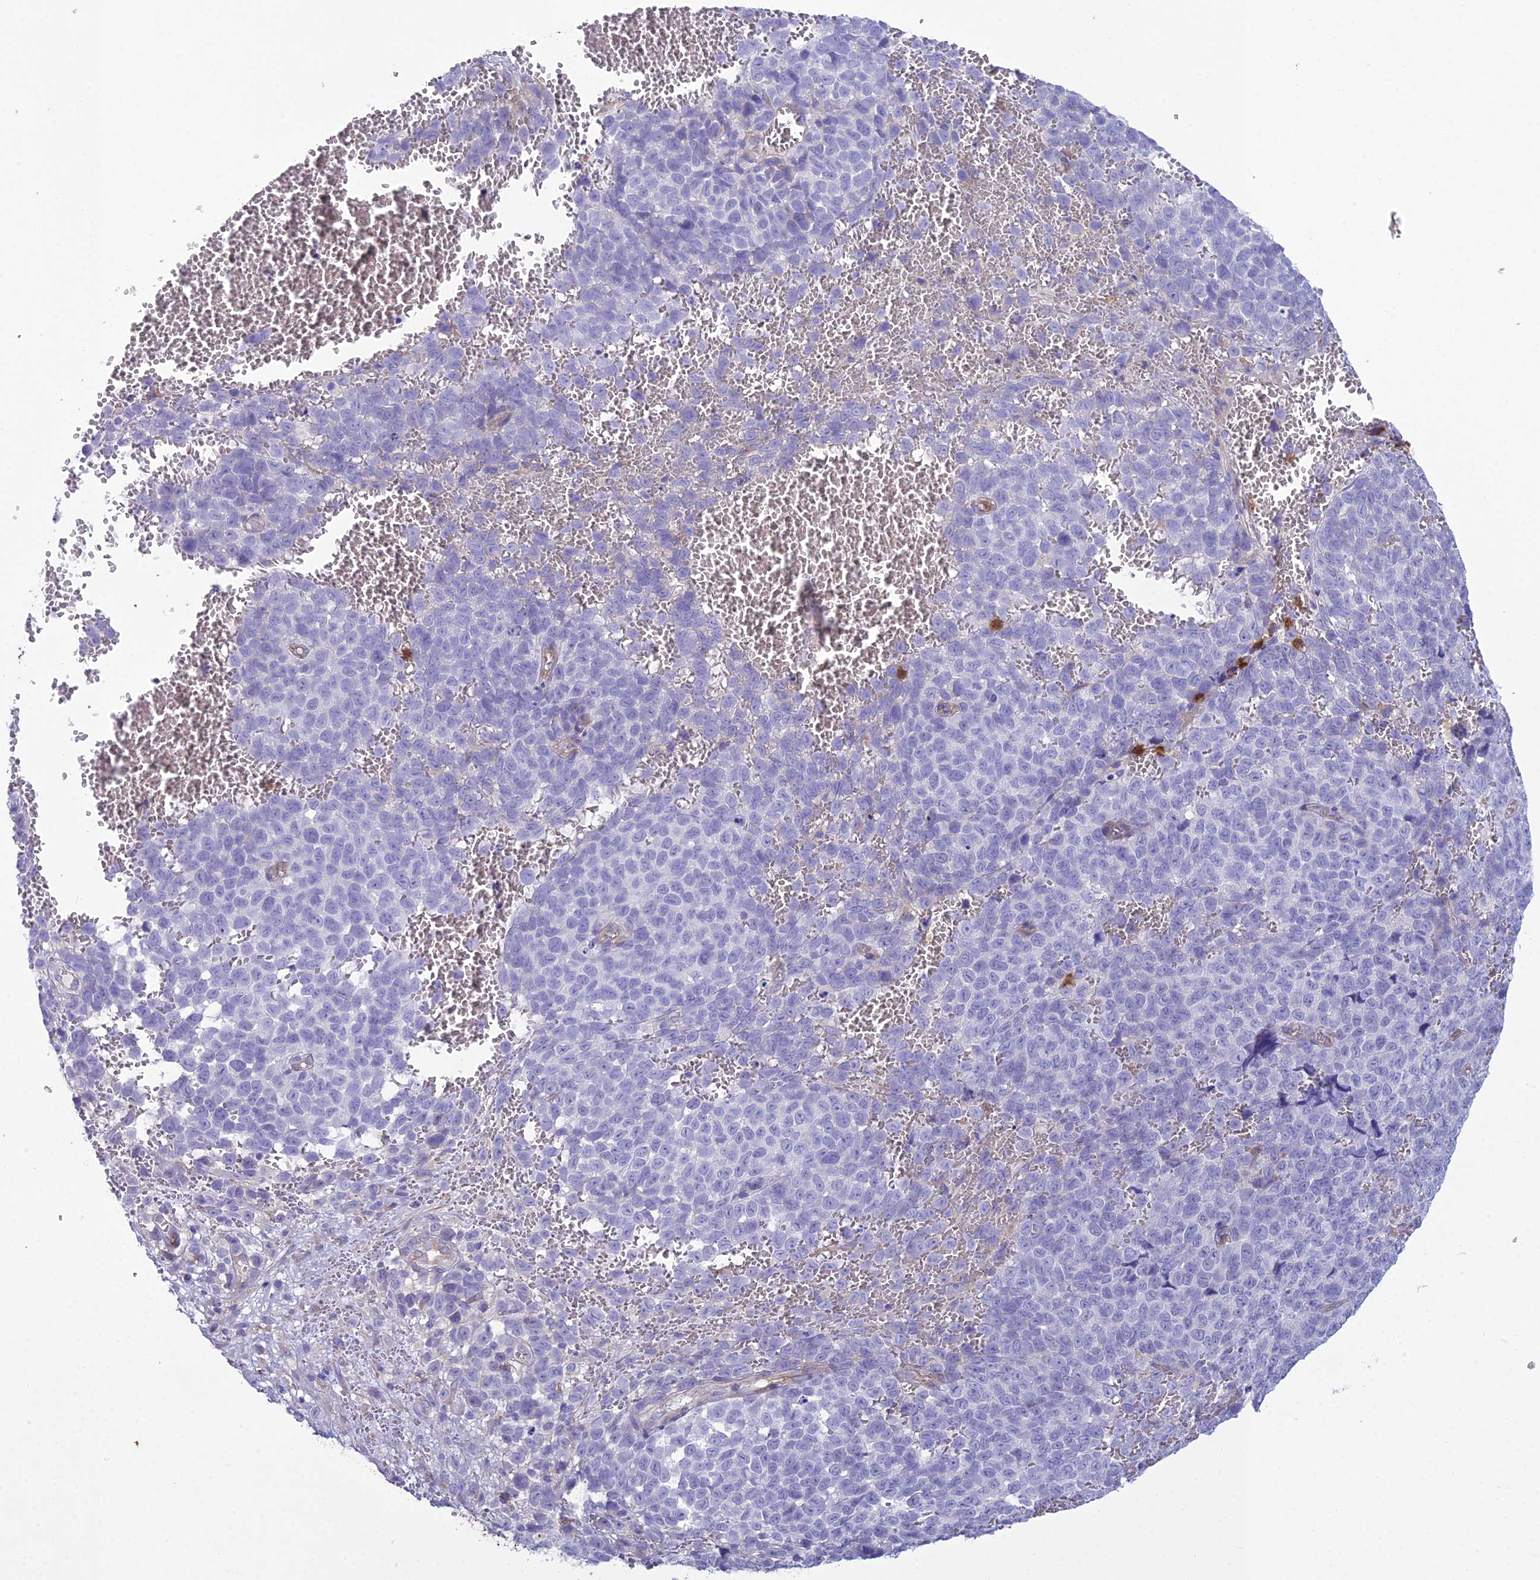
{"staining": {"intensity": "negative", "quantity": "none", "location": "none"}, "tissue": "melanoma", "cell_type": "Tumor cells", "image_type": "cancer", "snomed": [{"axis": "morphology", "description": "Malignant melanoma, NOS"}, {"axis": "topography", "description": "Nose, NOS"}], "caption": "Tumor cells show no significant protein staining in melanoma.", "gene": "OR1Q1", "patient": {"sex": "female", "age": 48}}